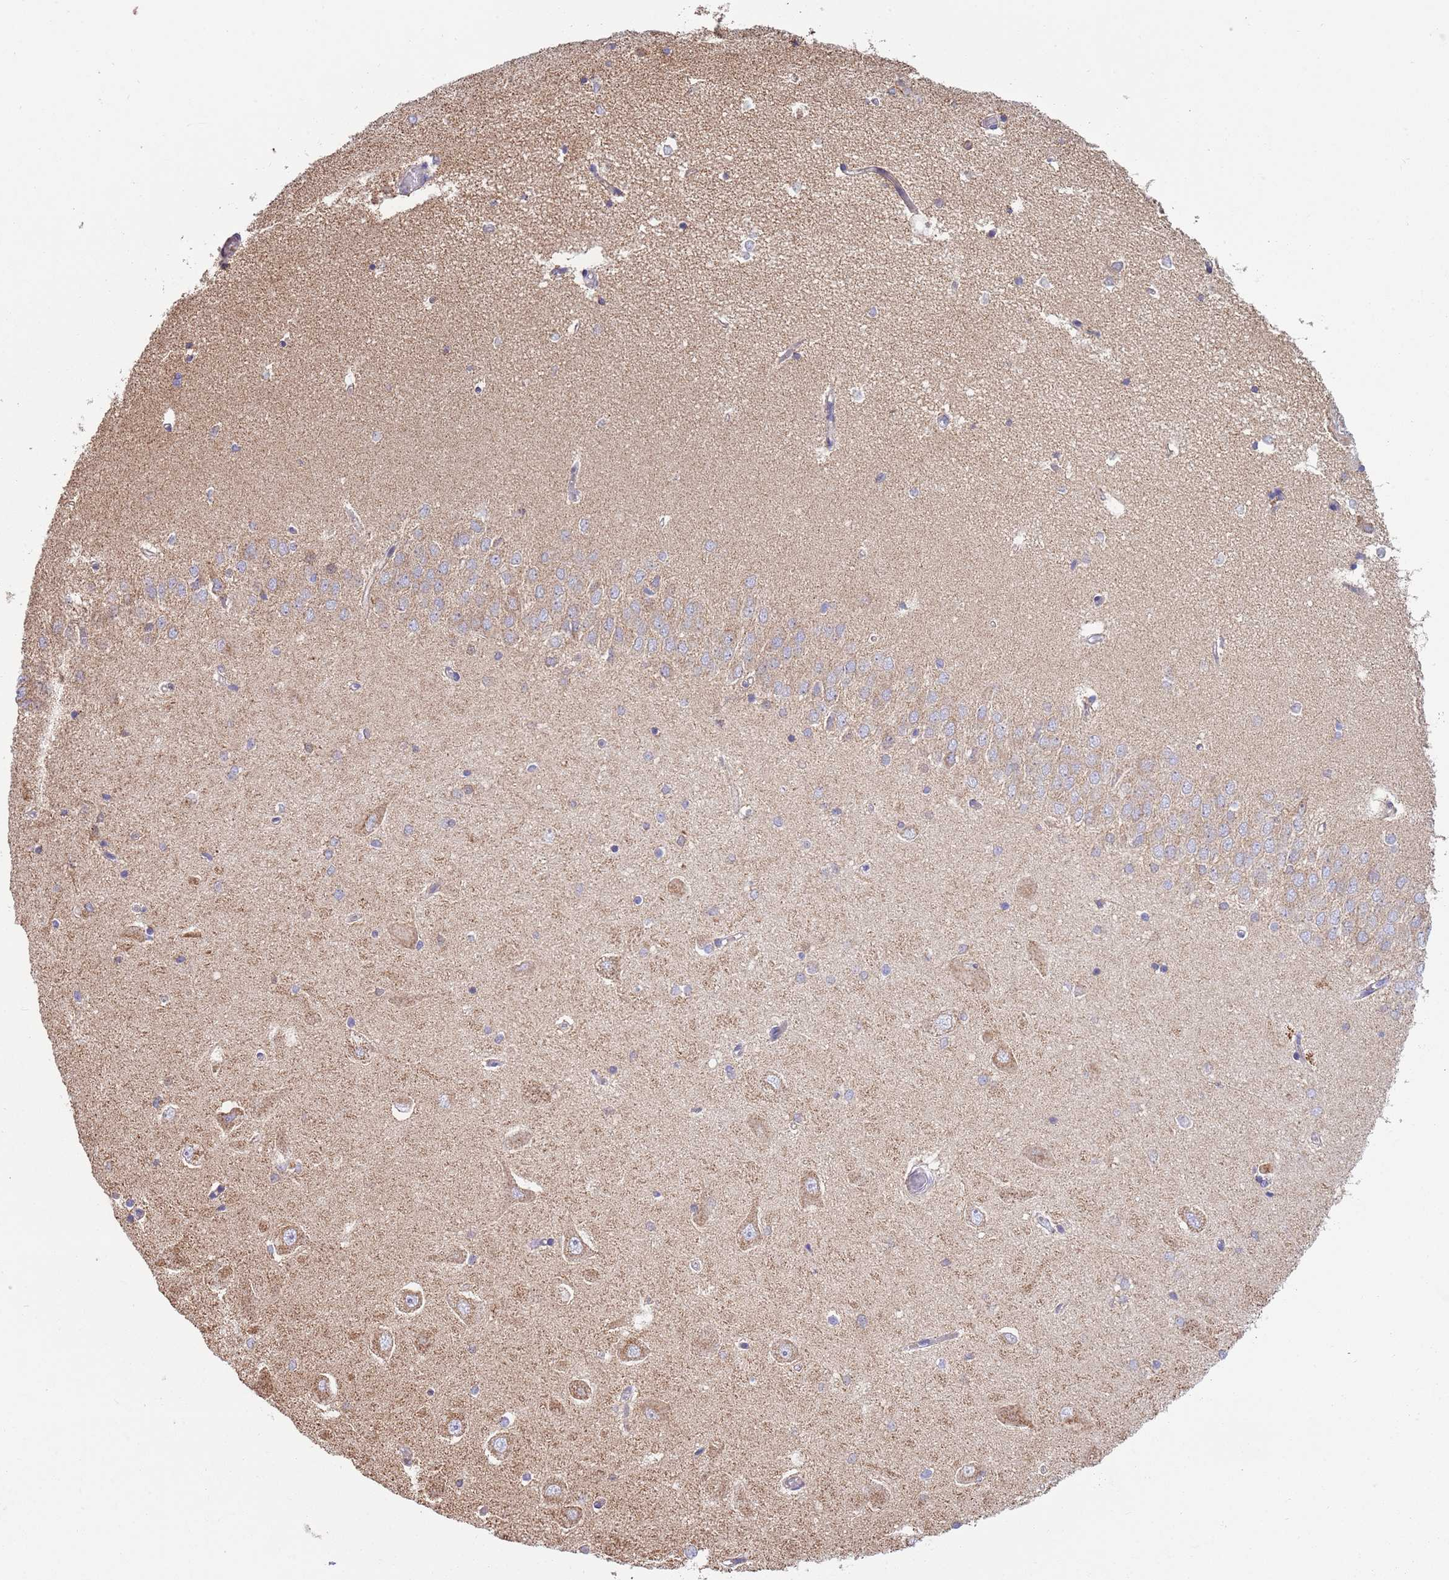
{"staining": {"intensity": "weak", "quantity": "<25%", "location": "cytoplasmic/membranous"}, "tissue": "hippocampus", "cell_type": "Glial cells", "image_type": "normal", "snomed": [{"axis": "morphology", "description": "Normal tissue, NOS"}, {"axis": "topography", "description": "Hippocampus"}], "caption": "Immunohistochemical staining of normal human hippocampus shows no significant staining in glial cells.", "gene": "TTLL1", "patient": {"sex": "male", "age": 45}}